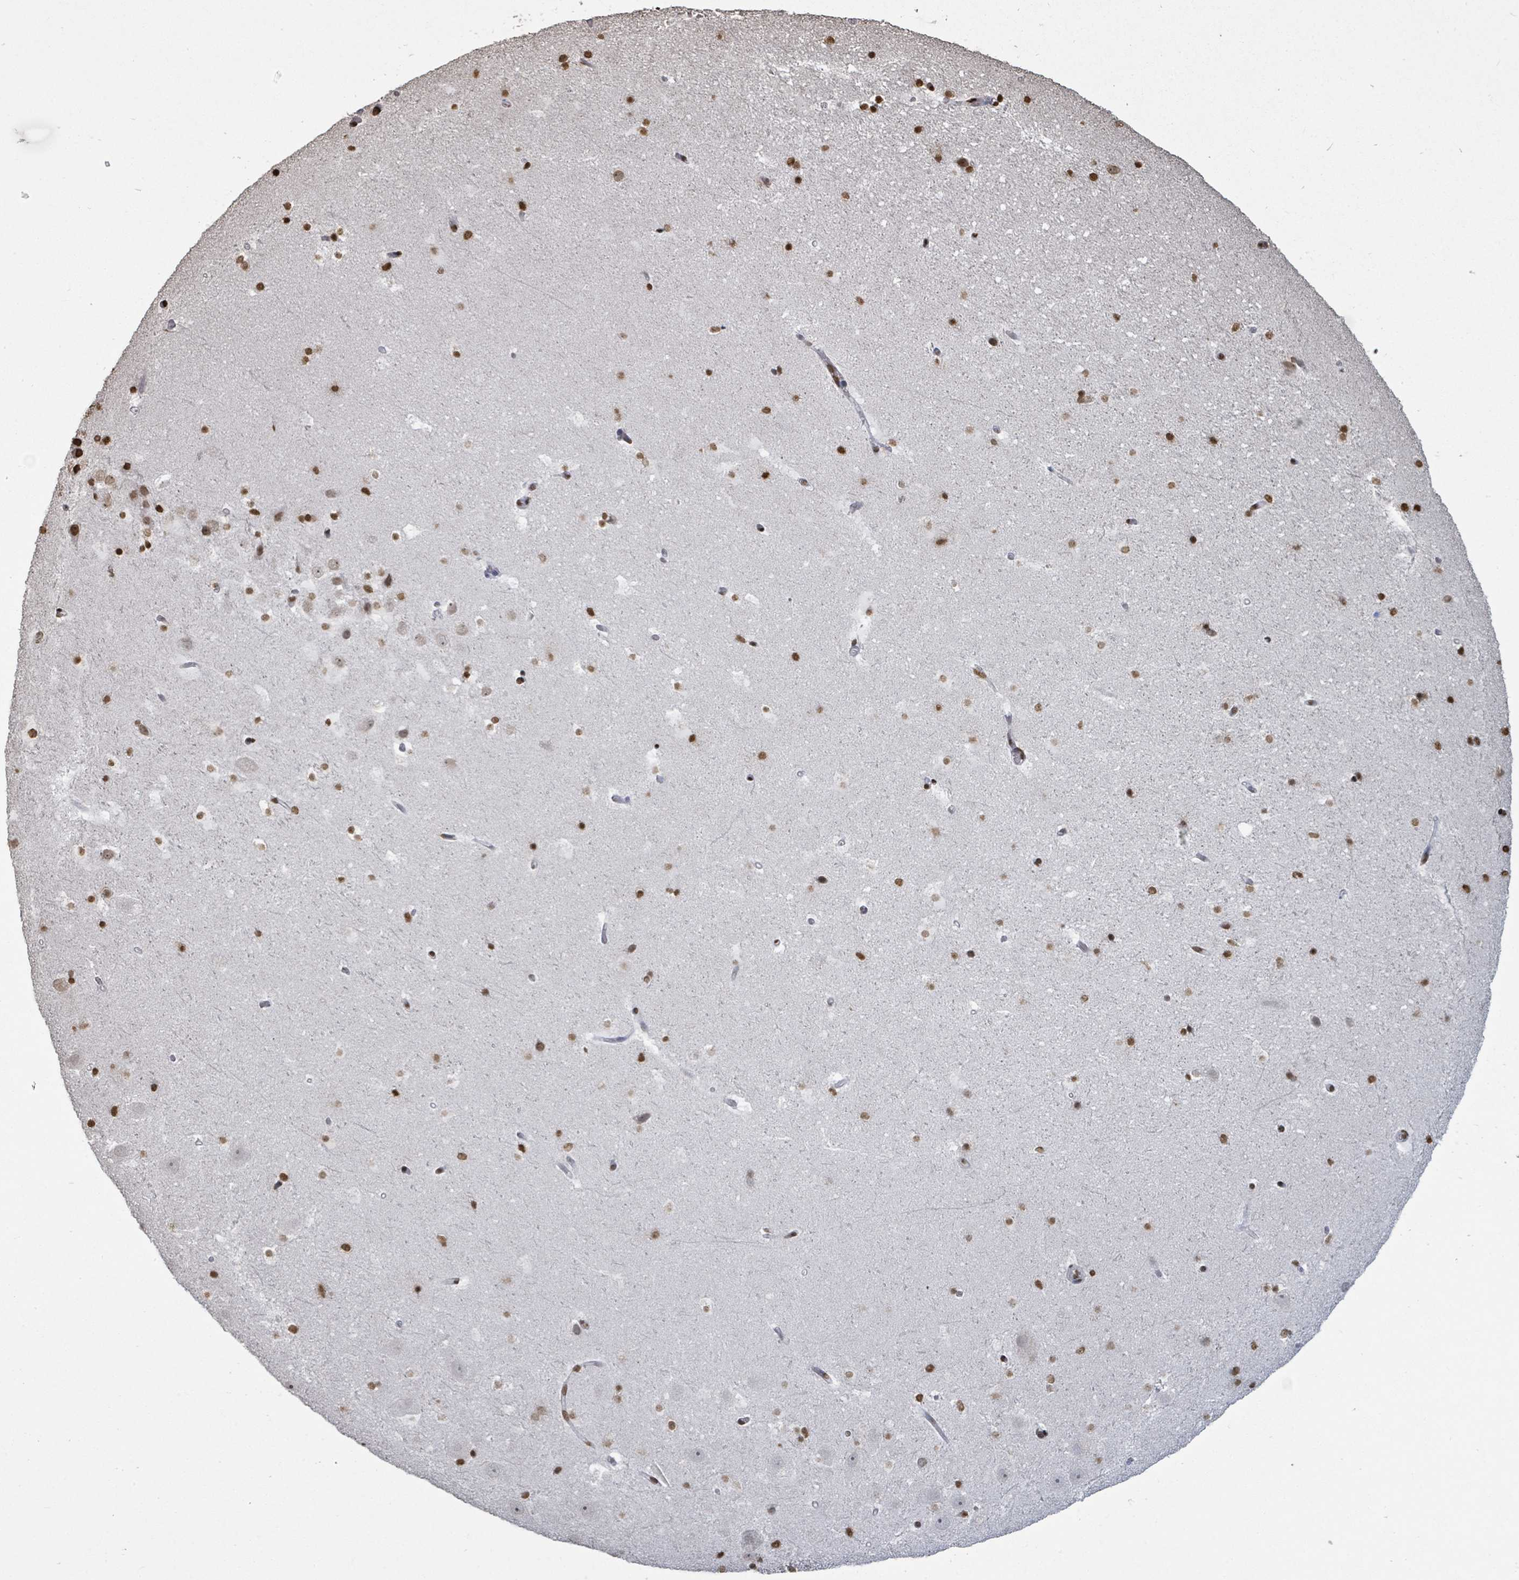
{"staining": {"intensity": "strong", "quantity": ">75%", "location": "nuclear"}, "tissue": "hippocampus", "cell_type": "Glial cells", "image_type": "normal", "snomed": [{"axis": "morphology", "description": "Normal tissue, NOS"}, {"axis": "topography", "description": "Hippocampus"}], "caption": "About >75% of glial cells in unremarkable hippocampus reveal strong nuclear protein expression as visualized by brown immunohistochemical staining.", "gene": "MRPS12", "patient": {"sex": "male", "age": 37}}